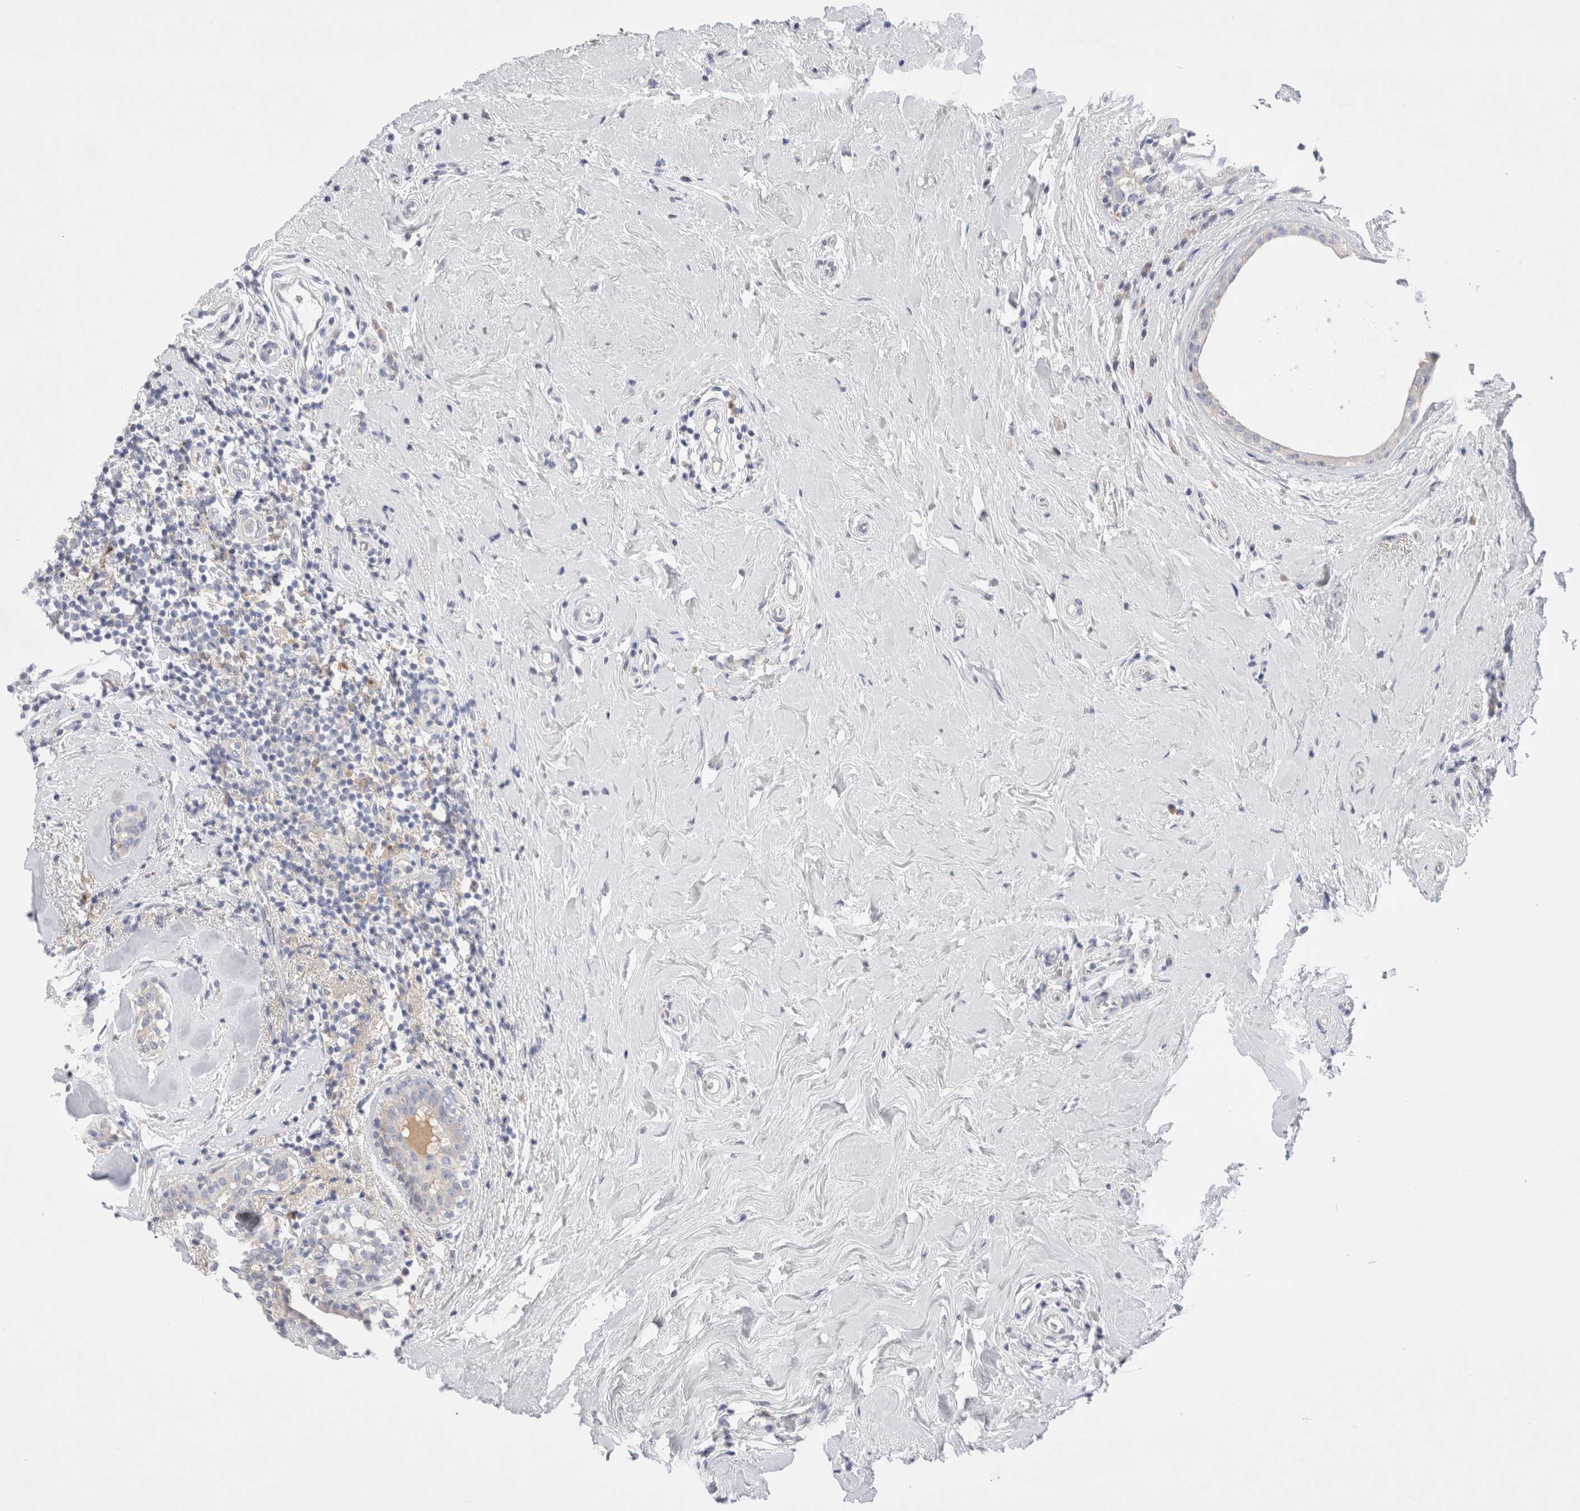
{"staining": {"intensity": "negative", "quantity": "none", "location": "none"}, "tissue": "breast cancer", "cell_type": "Tumor cells", "image_type": "cancer", "snomed": [{"axis": "morphology", "description": "Duct carcinoma"}, {"axis": "topography", "description": "Breast"}], "caption": "Micrograph shows no protein positivity in tumor cells of invasive ductal carcinoma (breast) tissue.", "gene": "RBM12B", "patient": {"sex": "female", "age": 55}}